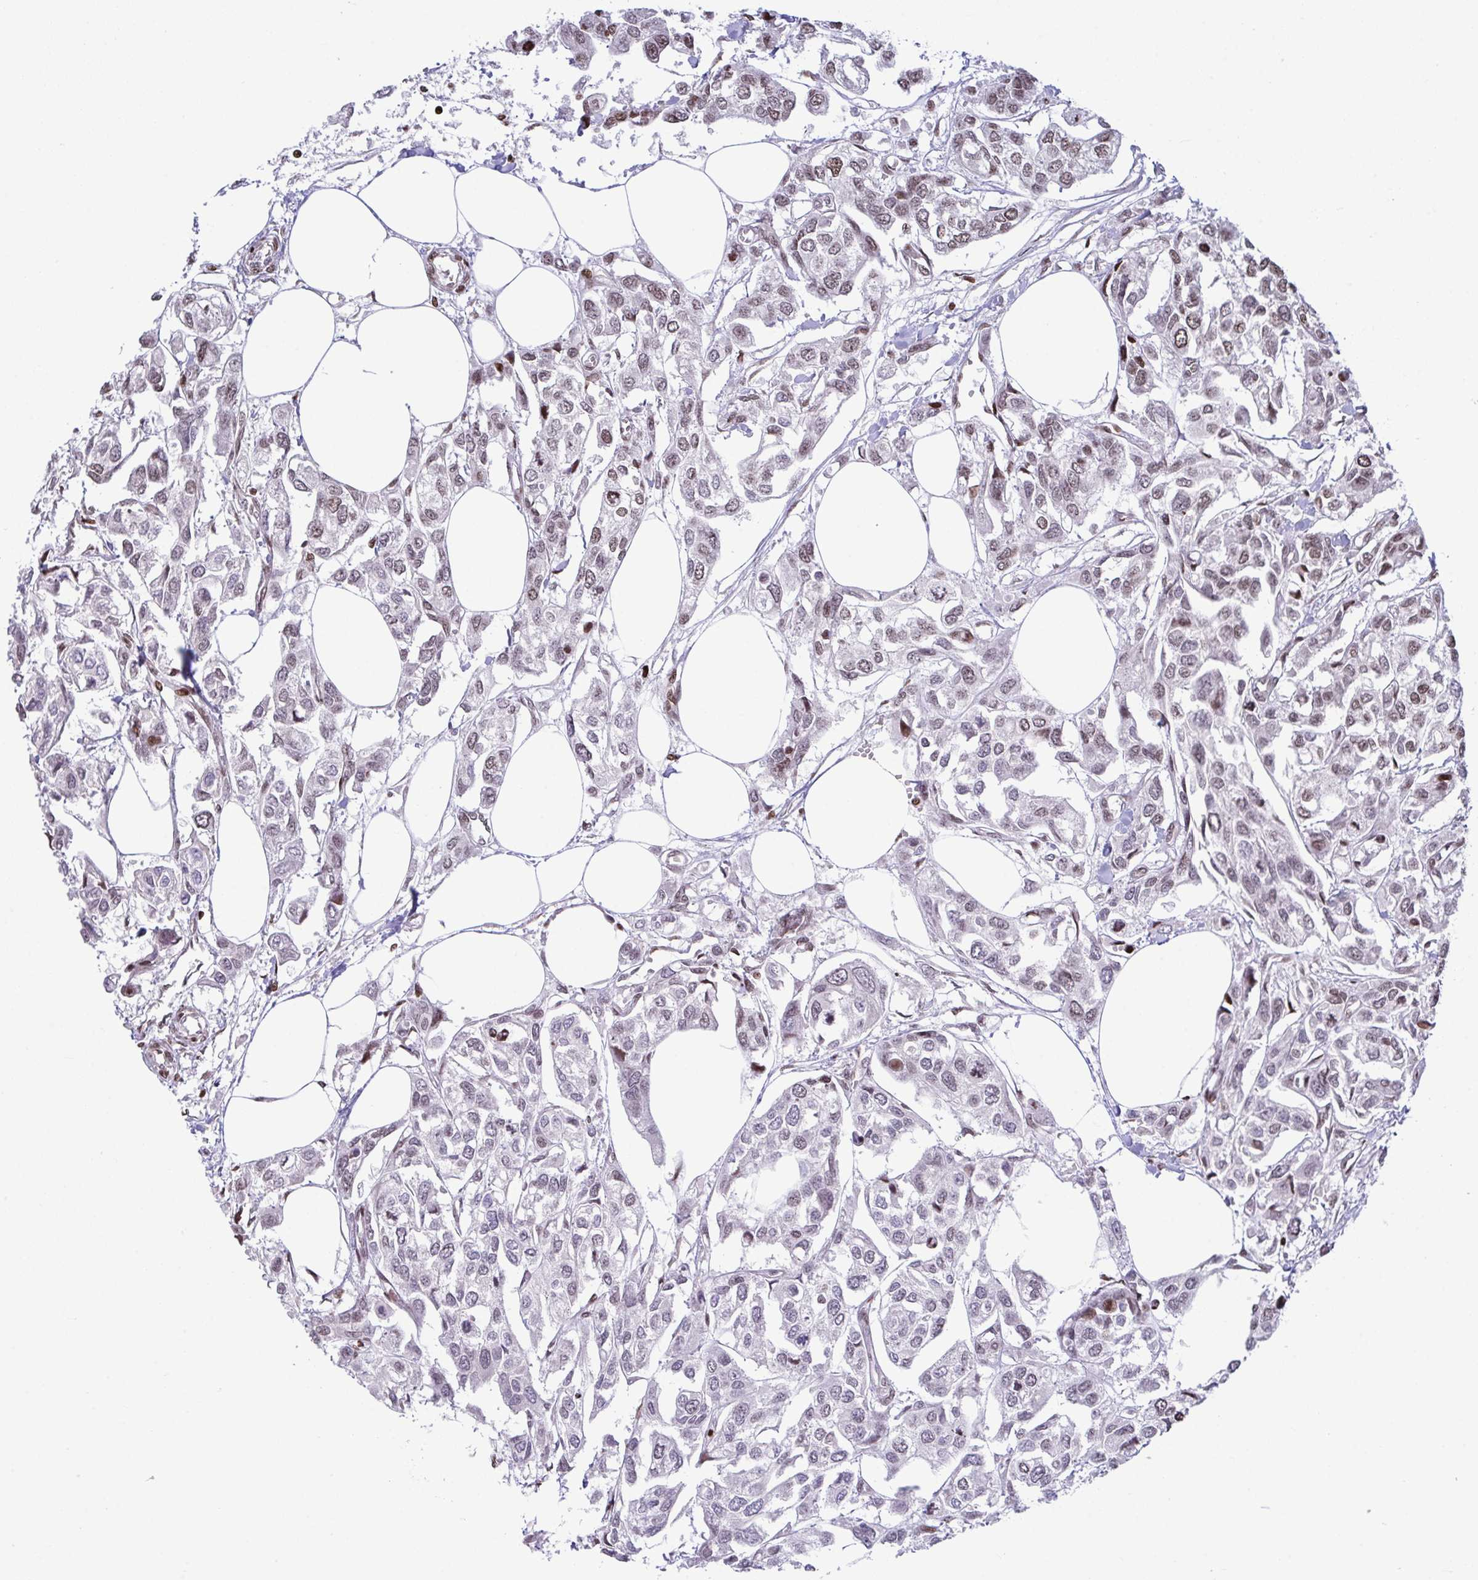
{"staining": {"intensity": "moderate", "quantity": "<25%", "location": "nuclear"}, "tissue": "urothelial cancer", "cell_type": "Tumor cells", "image_type": "cancer", "snomed": [{"axis": "morphology", "description": "Urothelial carcinoma, High grade"}, {"axis": "topography", "description": "Urinary bladder"}], "caption": "A brown stain highlights moderate nuclear expression of a protein in human urothelial cancer tumor cells. Nuclei are stained in blue.", "gene": "RAPGEF5", "patient": {"sex": "male", "age": 67}}